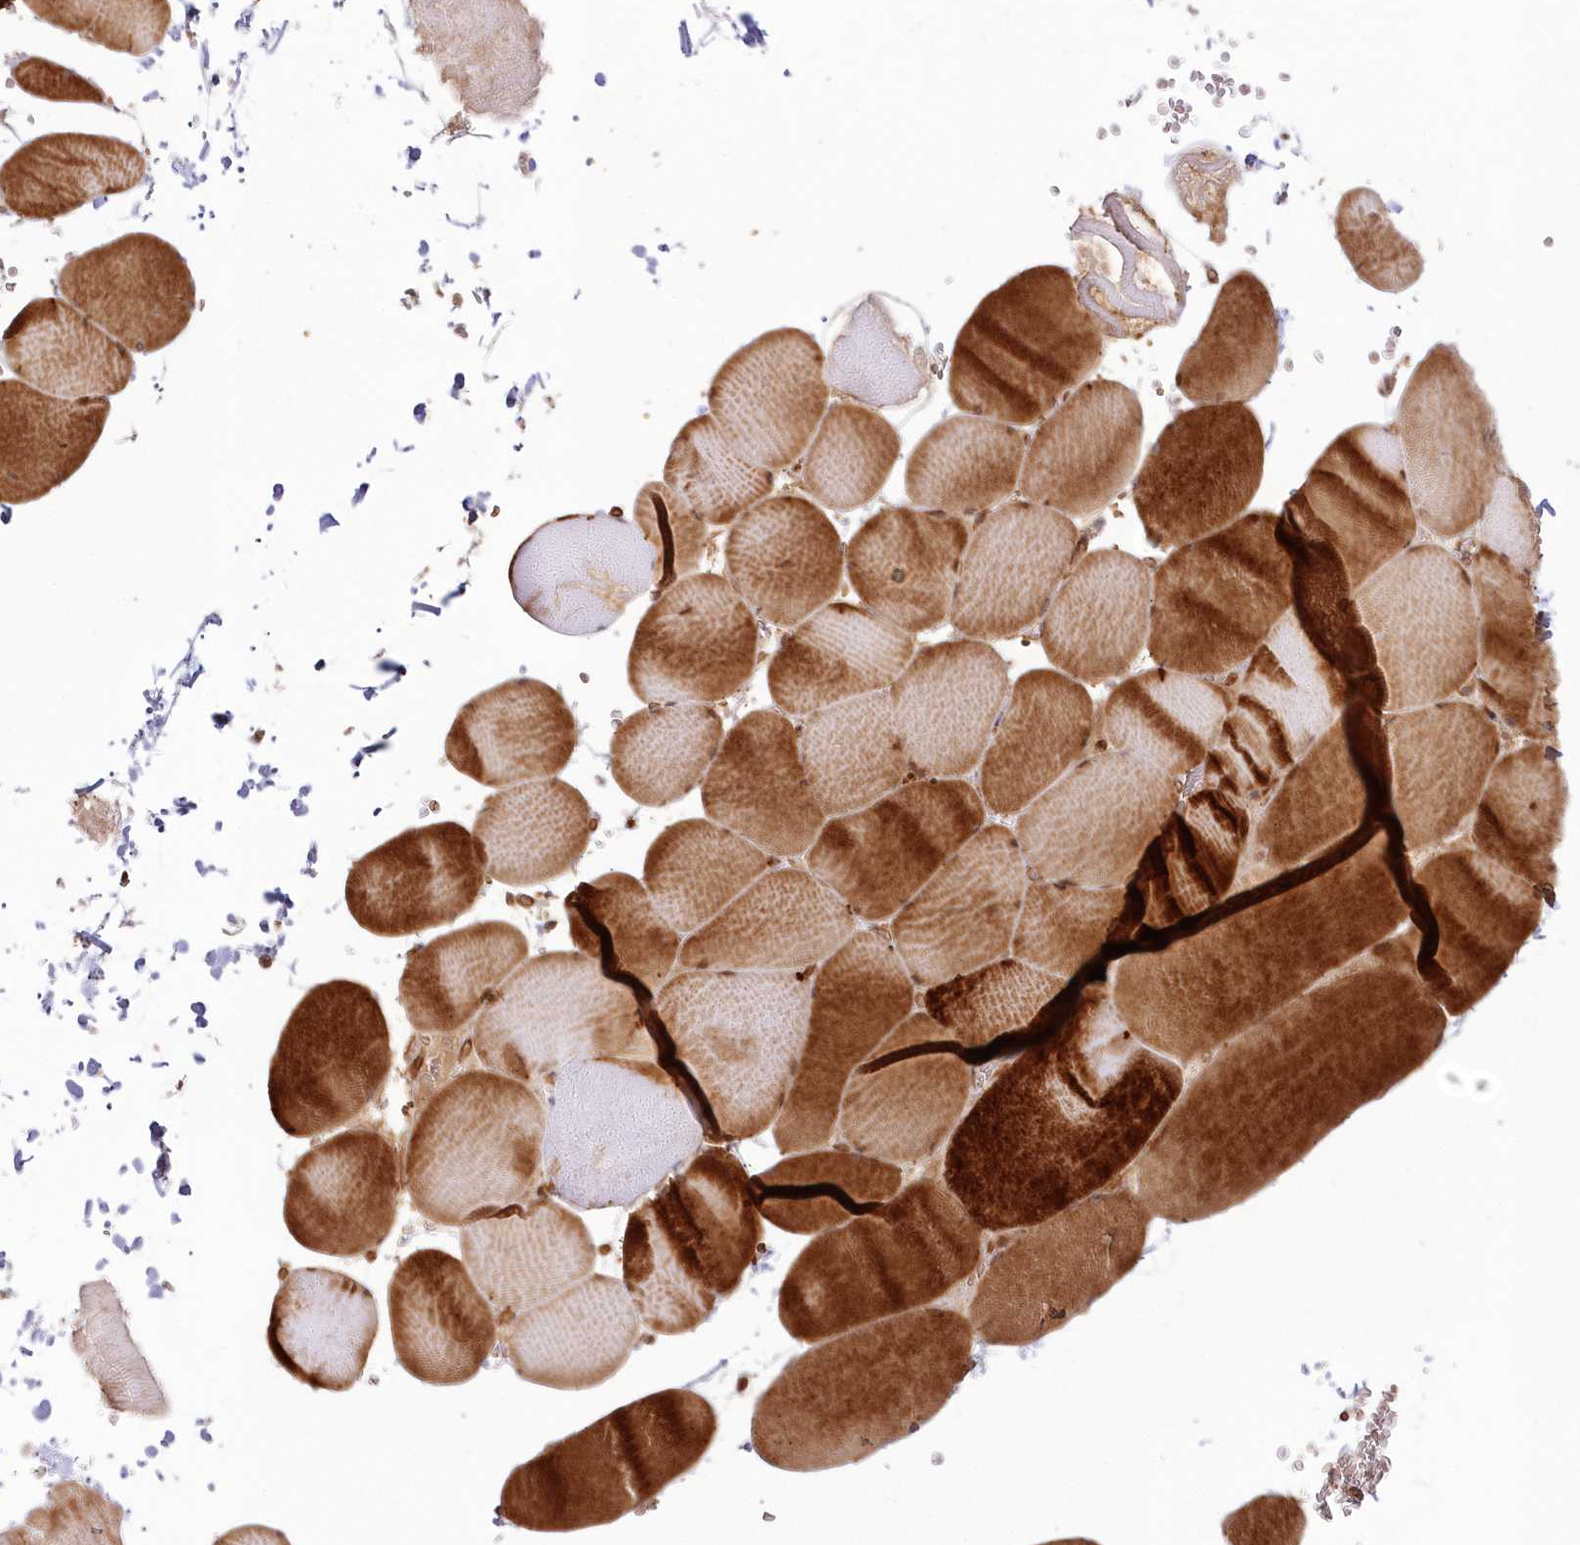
{"staining": {"intensity": "strong", "quantity": "25%-75%", "location": "cytoplasmic/membranous"}, "tissue": "skeletal muscle", "cell_type": "Myocytes", "image_type": "normal", "snomed": [{"axis": "morphology", "description": "Normal tissue, NOS"}, {"axis": "topography", "description": "Skeletal muscle"}, {"axis": "topography", "description": "Head-Neck"}], "caption": "Immunohistochemistry histopathology image of benign human skeletal muscle stained for a protein (brown), which demonstrates high levels of strong cytoplasmic/membranous expression in approximately 25%-75% of myocytes.", "gene": "UBTD2", "patient": {"sex": "male", "age": 66}}